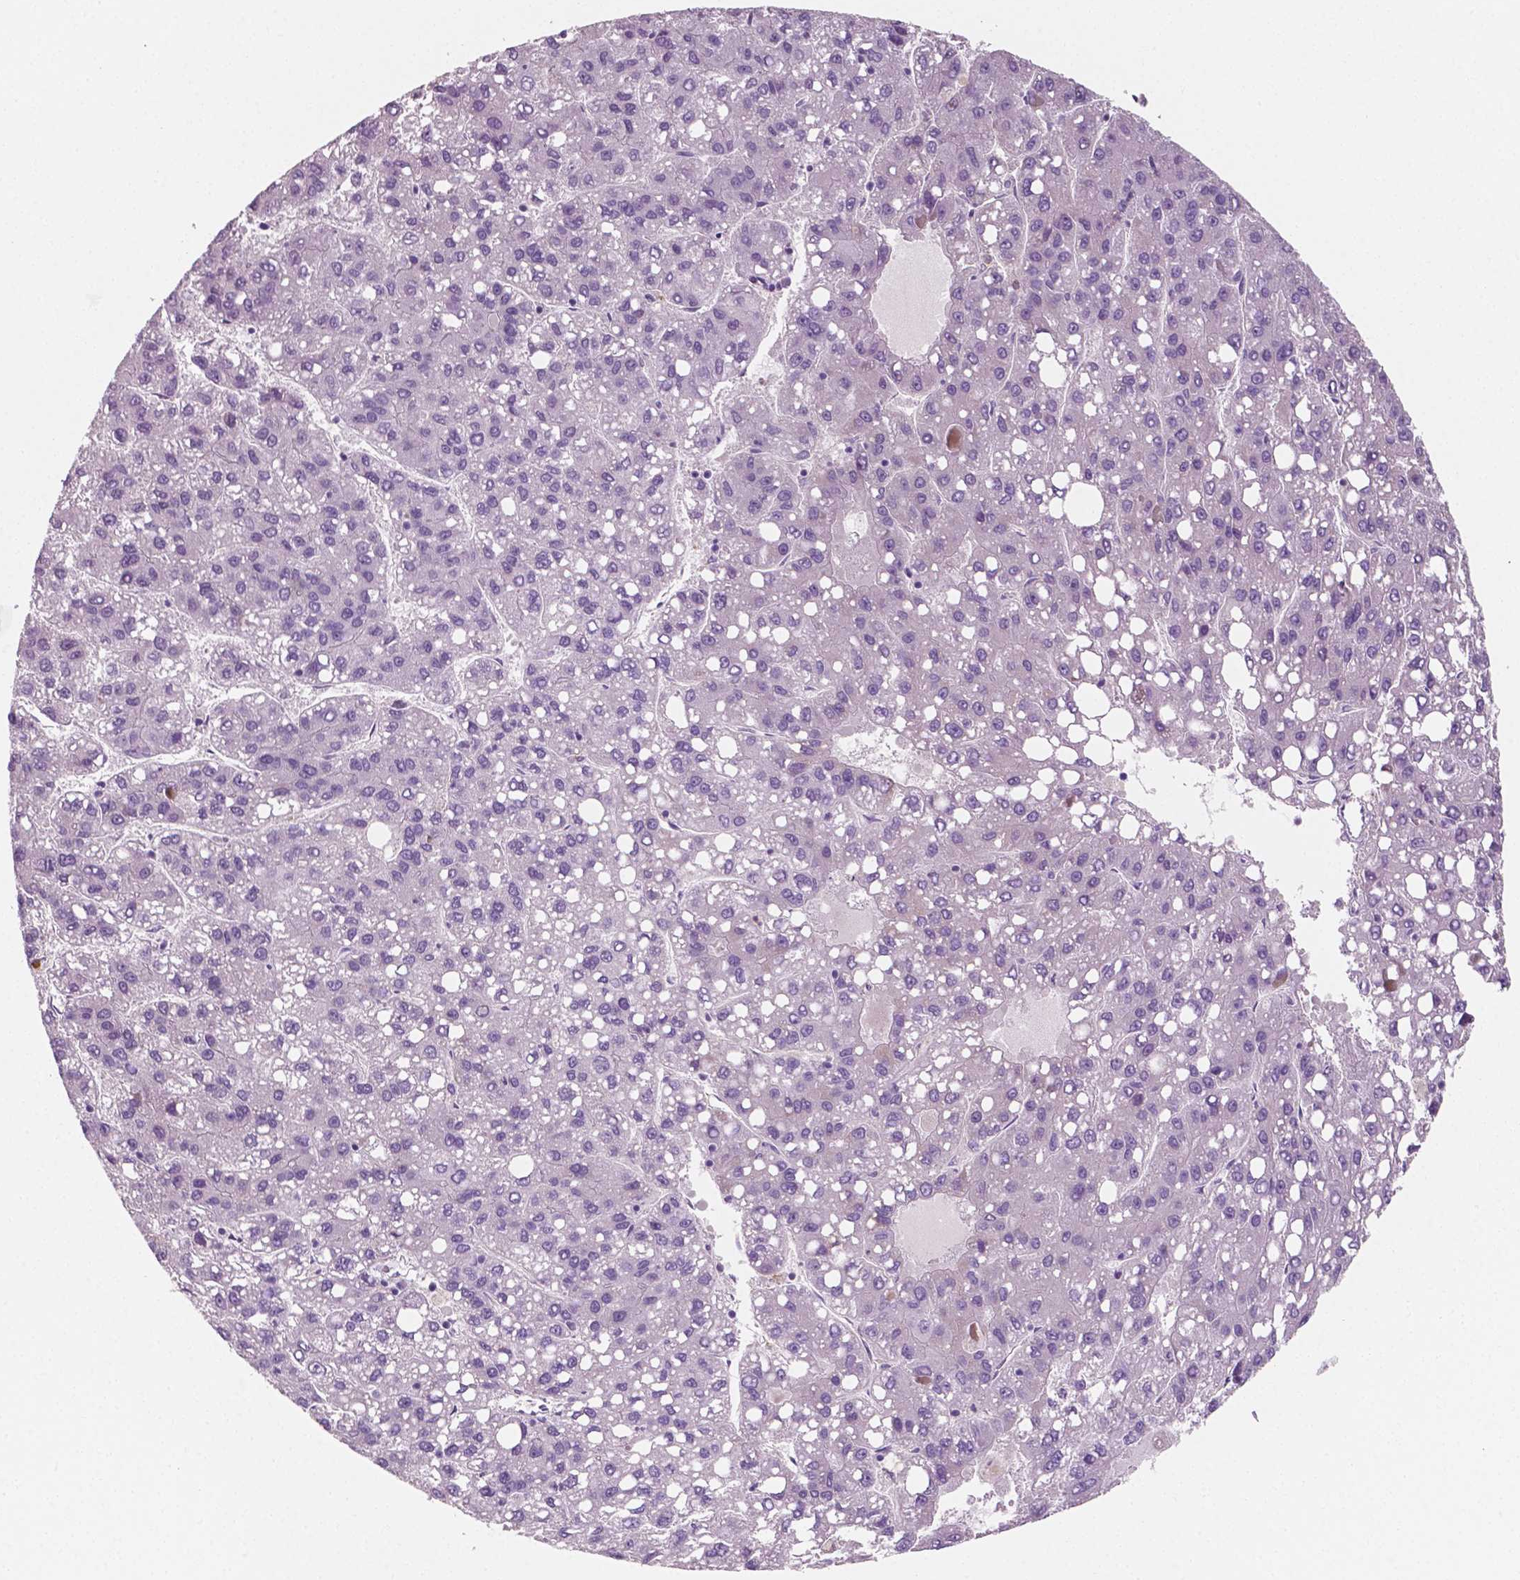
{"staining": {"intensity": "negative", "quantity": "none", "location": "none"}, "tissue": "liver cancer", "cell_type": "Tumor cells", "image_type": "cancer", "snomed": [{"axis": "morphology", "description": "Carcinoma, Hepatocellular, NOS"}, {"axis": "topography", "description": "Liver"}], "caption": "This image is of liver hepatocellular carcinoma stained with IHC to label a protein in brown with the nuclei are counter-stained blue. There is no positivity in tumor cells.", "gene": "PTX3", "patient": {"sex": "female", "age": 82}}